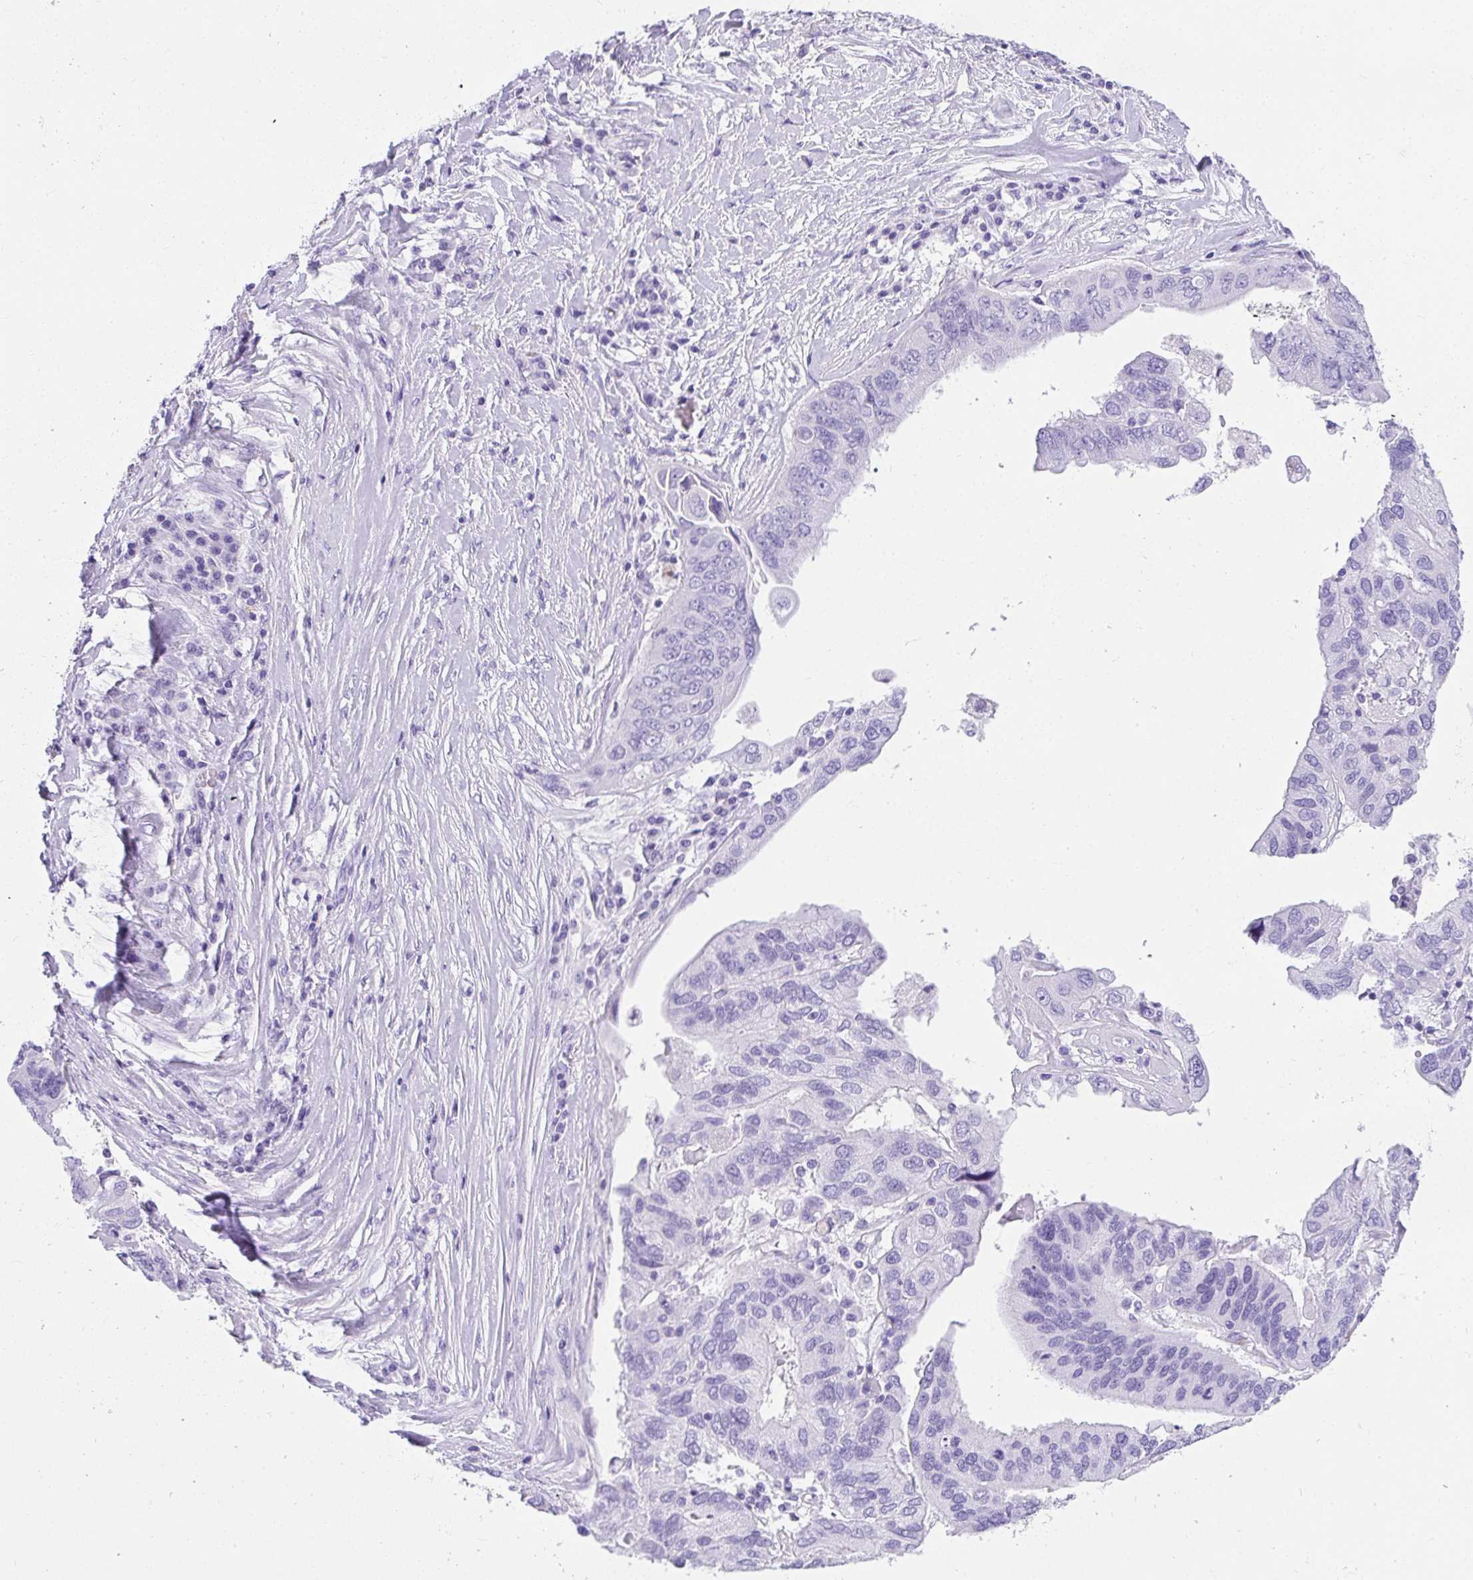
{"staining": {"intensity": "negative", "quantity": "none", "location": "none"}, "tissue": "ovarian cancer", "cell_type": "Tumor cells", "image_type": "cancer", "snomed": [{"axis": "morphology", "description": "Cystadenocarcinoma, serous, NOS"}, {"axis": "topography", "description": "Ovary"}], "caption": "IHC photomicrograph of human ovarian cancer stained for a protein (brown), which displays no staining in tumor cells.", "gene": "AVIL", "patient": {"sex": "female", "age": 79}}